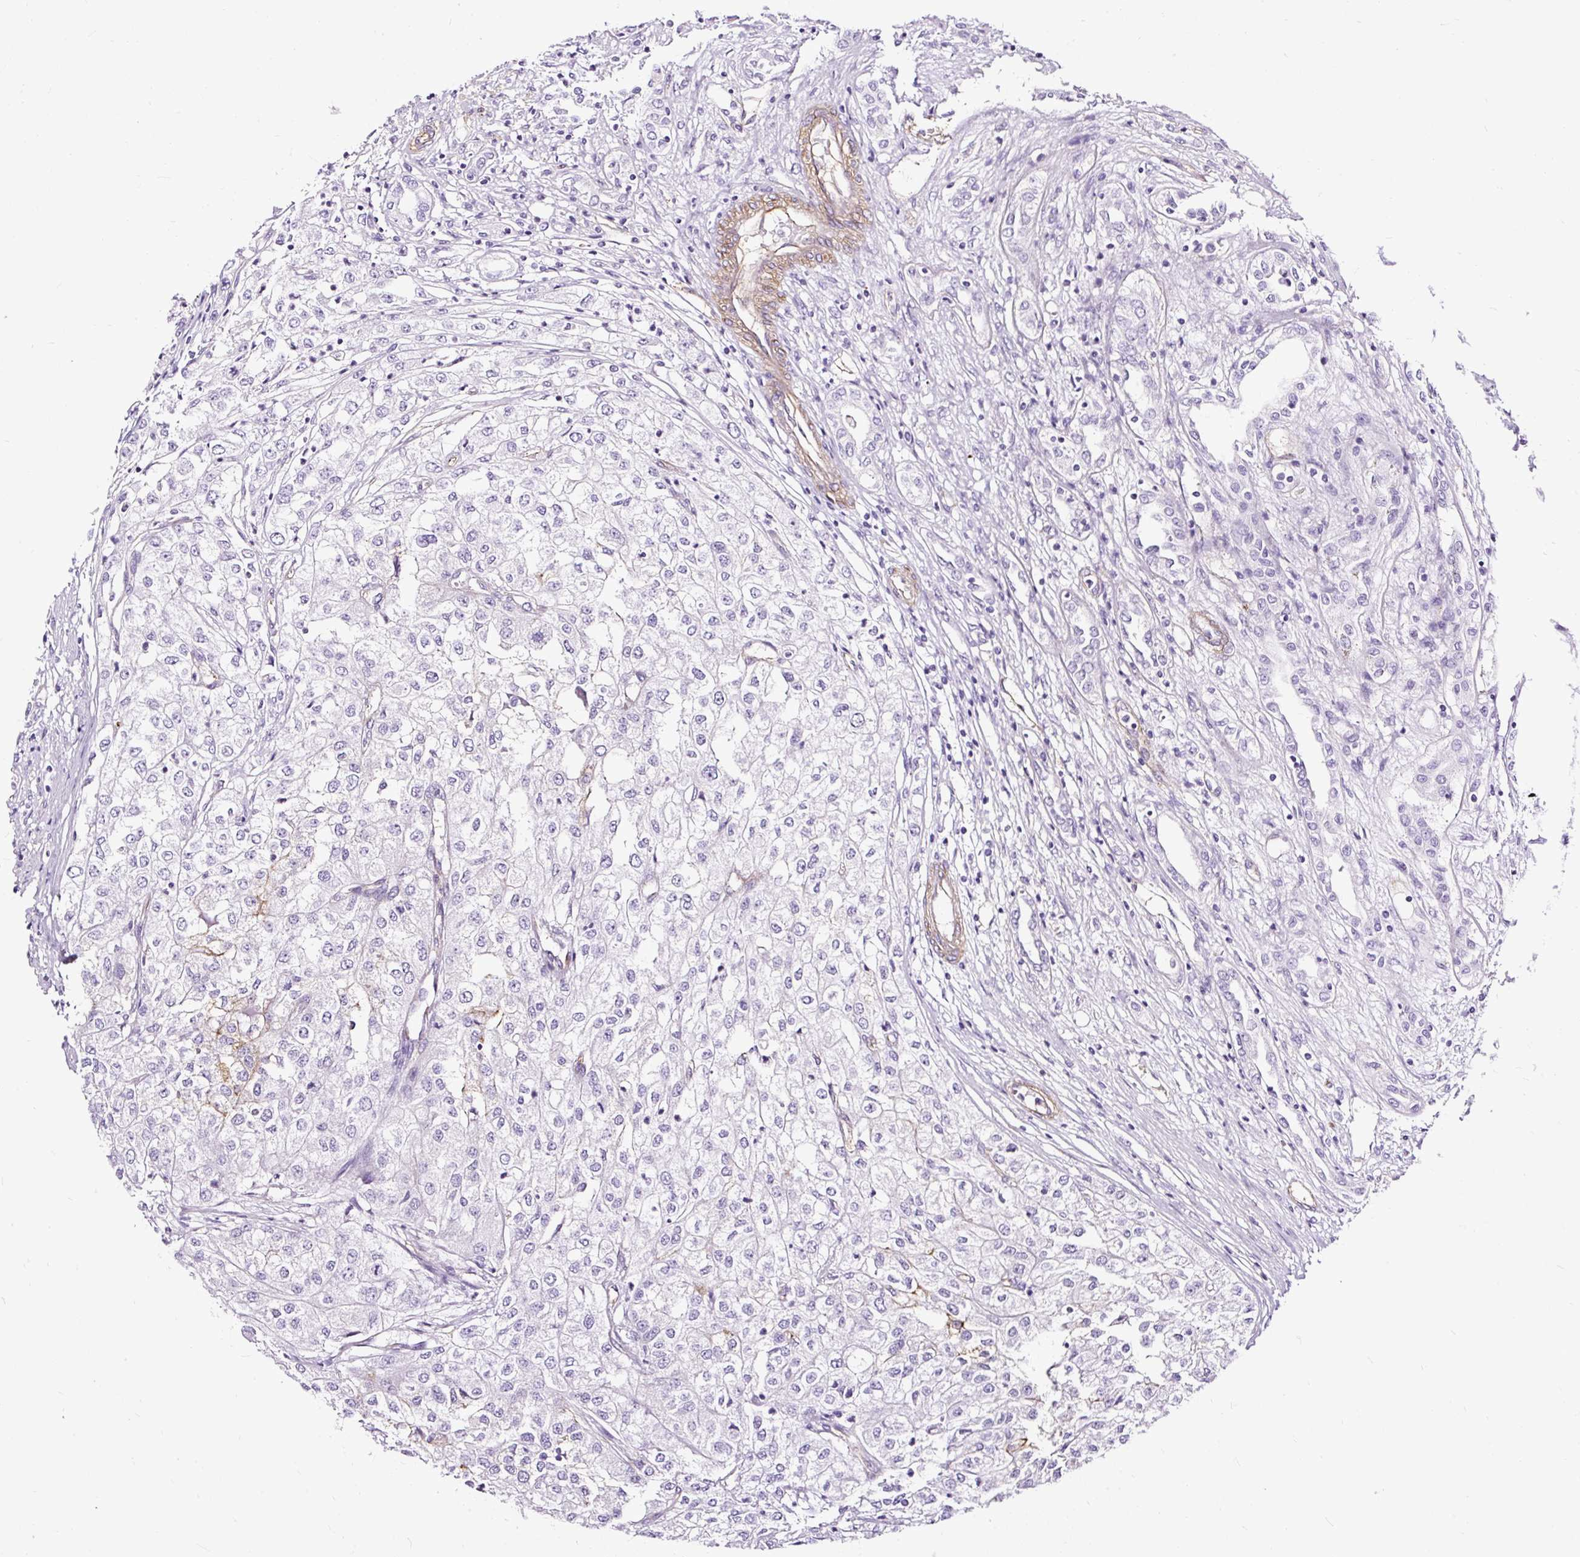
{"staining": {"intensity": "negative", "quantity": "none", "location": "none"}, "tissue": "renal cancer", "cell_type": "Tumor cells", "image_type": "cancer", "snomed": [{"axis": "morphology", "description": "Adenocarcinoma, NOS"}, {"axis": "topography", "description": "Kidney"}], "caption": "Immunohistochemical staining of human renal adenocarcinoma exhibits no significant expression in tumor cells.", "gene": "SLC7A8", "patient": {"sex": "female", "age": 54}}